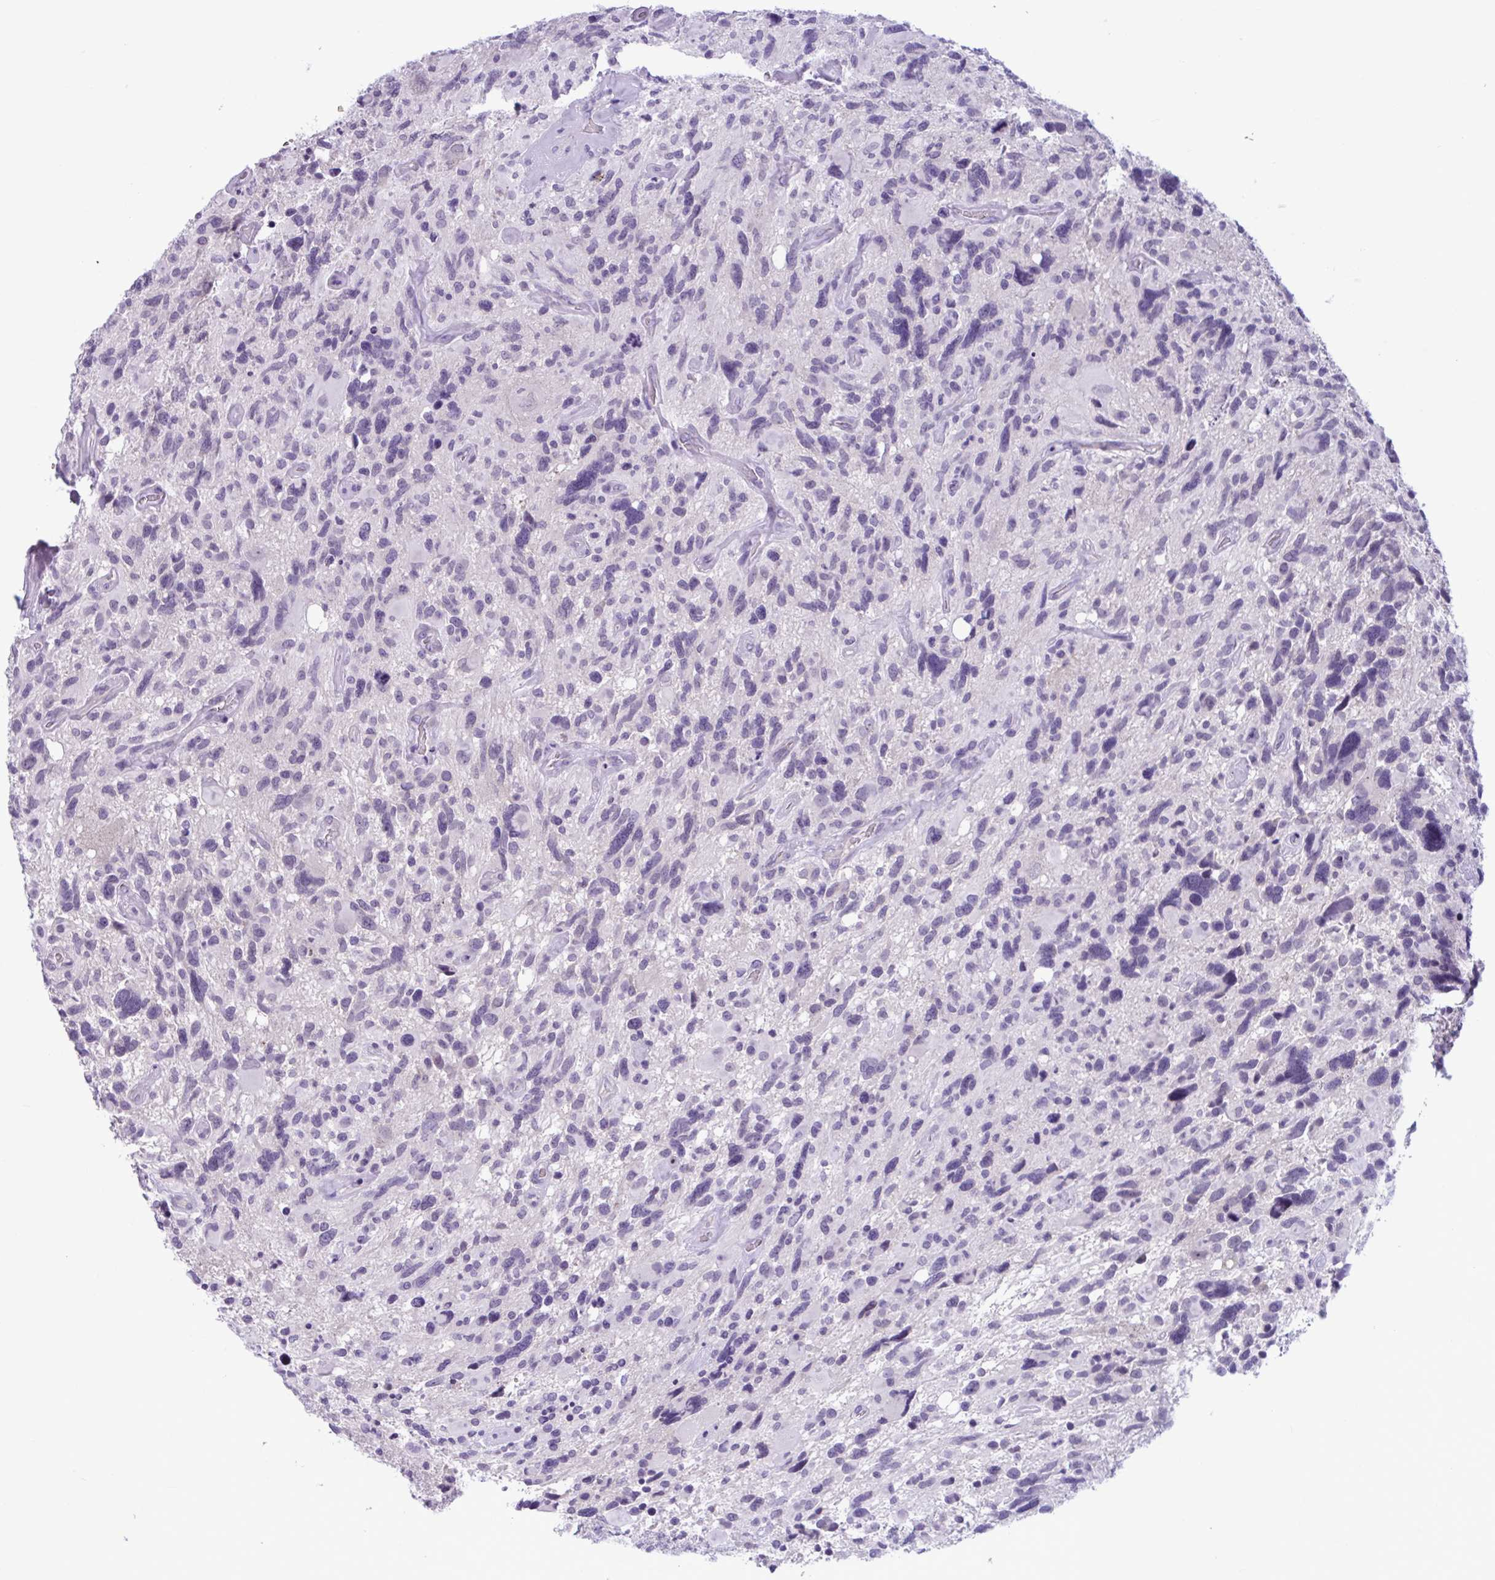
{"staining": {"intensity": "negative", "quantity": "none", "location": "none"}, "tissue": "glioma", "cell_type": "Tumor cells", "image_type": "cancer", "snomed": [{"axis": "morphology", "description": "Glioma, malignant, High grade"}, {"axis": "topography", "description": "Brain"}], "caption": "A histopathology image of glioma stained for a protein exhibits no brown staining in tumor cells. (DAB (3,3'-diaminobenzidine) immunohistochemistry (IHC) visualized using brightfield microscopy, high magnification).", "gene": "WNT9B", "patient": {"sex": "male", "age": 49}}